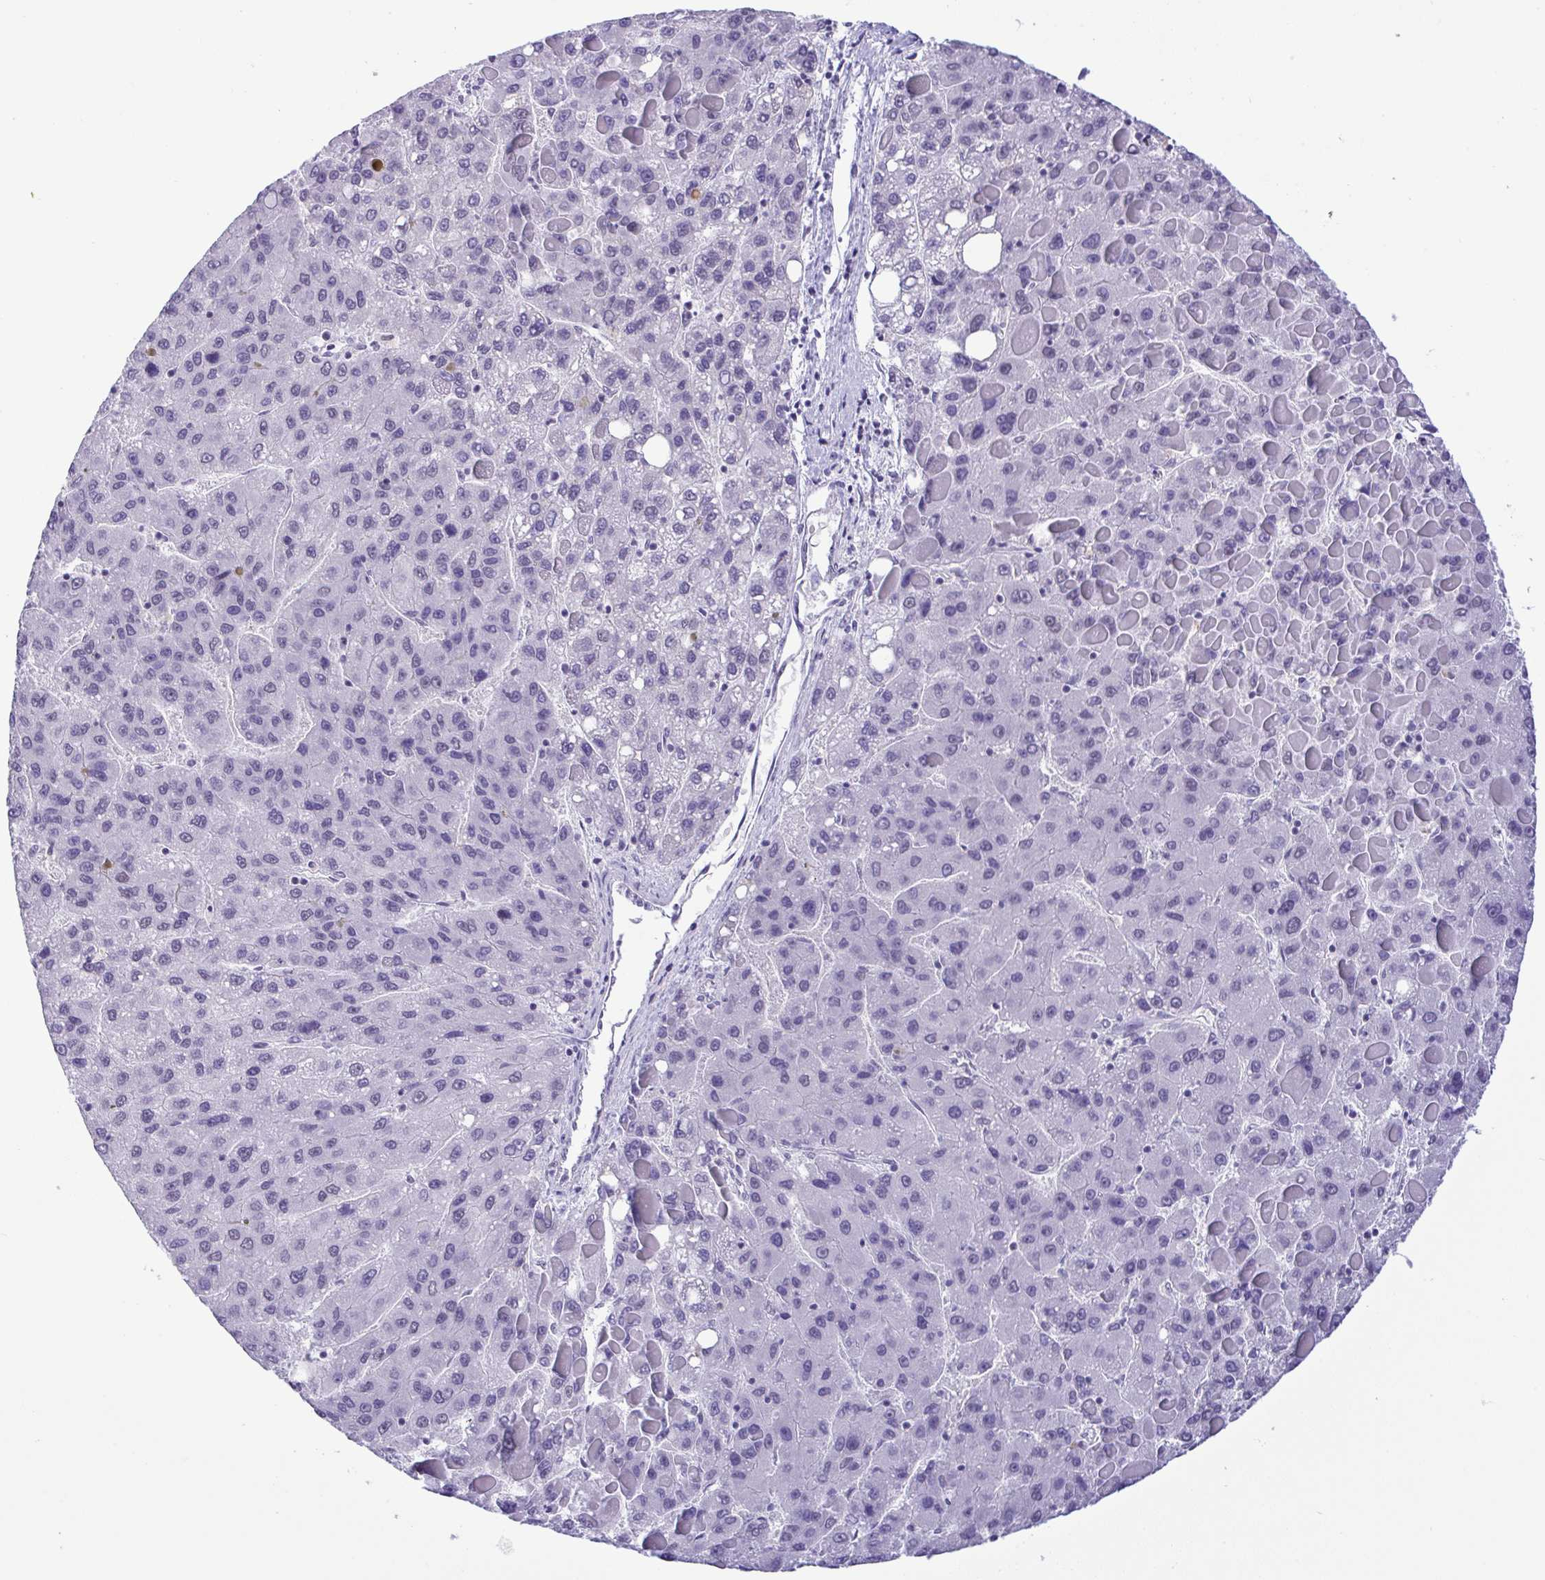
{"staining": {"intensity": "negative", "quantity": "none", "location": "none"}, "tissue": "liver cancer", "cell_type": "Tumor cells", "image_type": "cancer", "snomed": [{"axis": "morphology", "description": "Carcinoma, Hepatocellular, NOS"}, {"axis": "topography", "description": "Liver"}], "caption": "Tumor cells are negative for protein expression in human hepatocellular carcinoma (liver). (DAB (3,3'-diaminobenzidine) immunohistochemistry visualized using brightfield microscopy, high magnification).", "gene": "YBX2", "patient": {"sex": "female", "age": 82}}